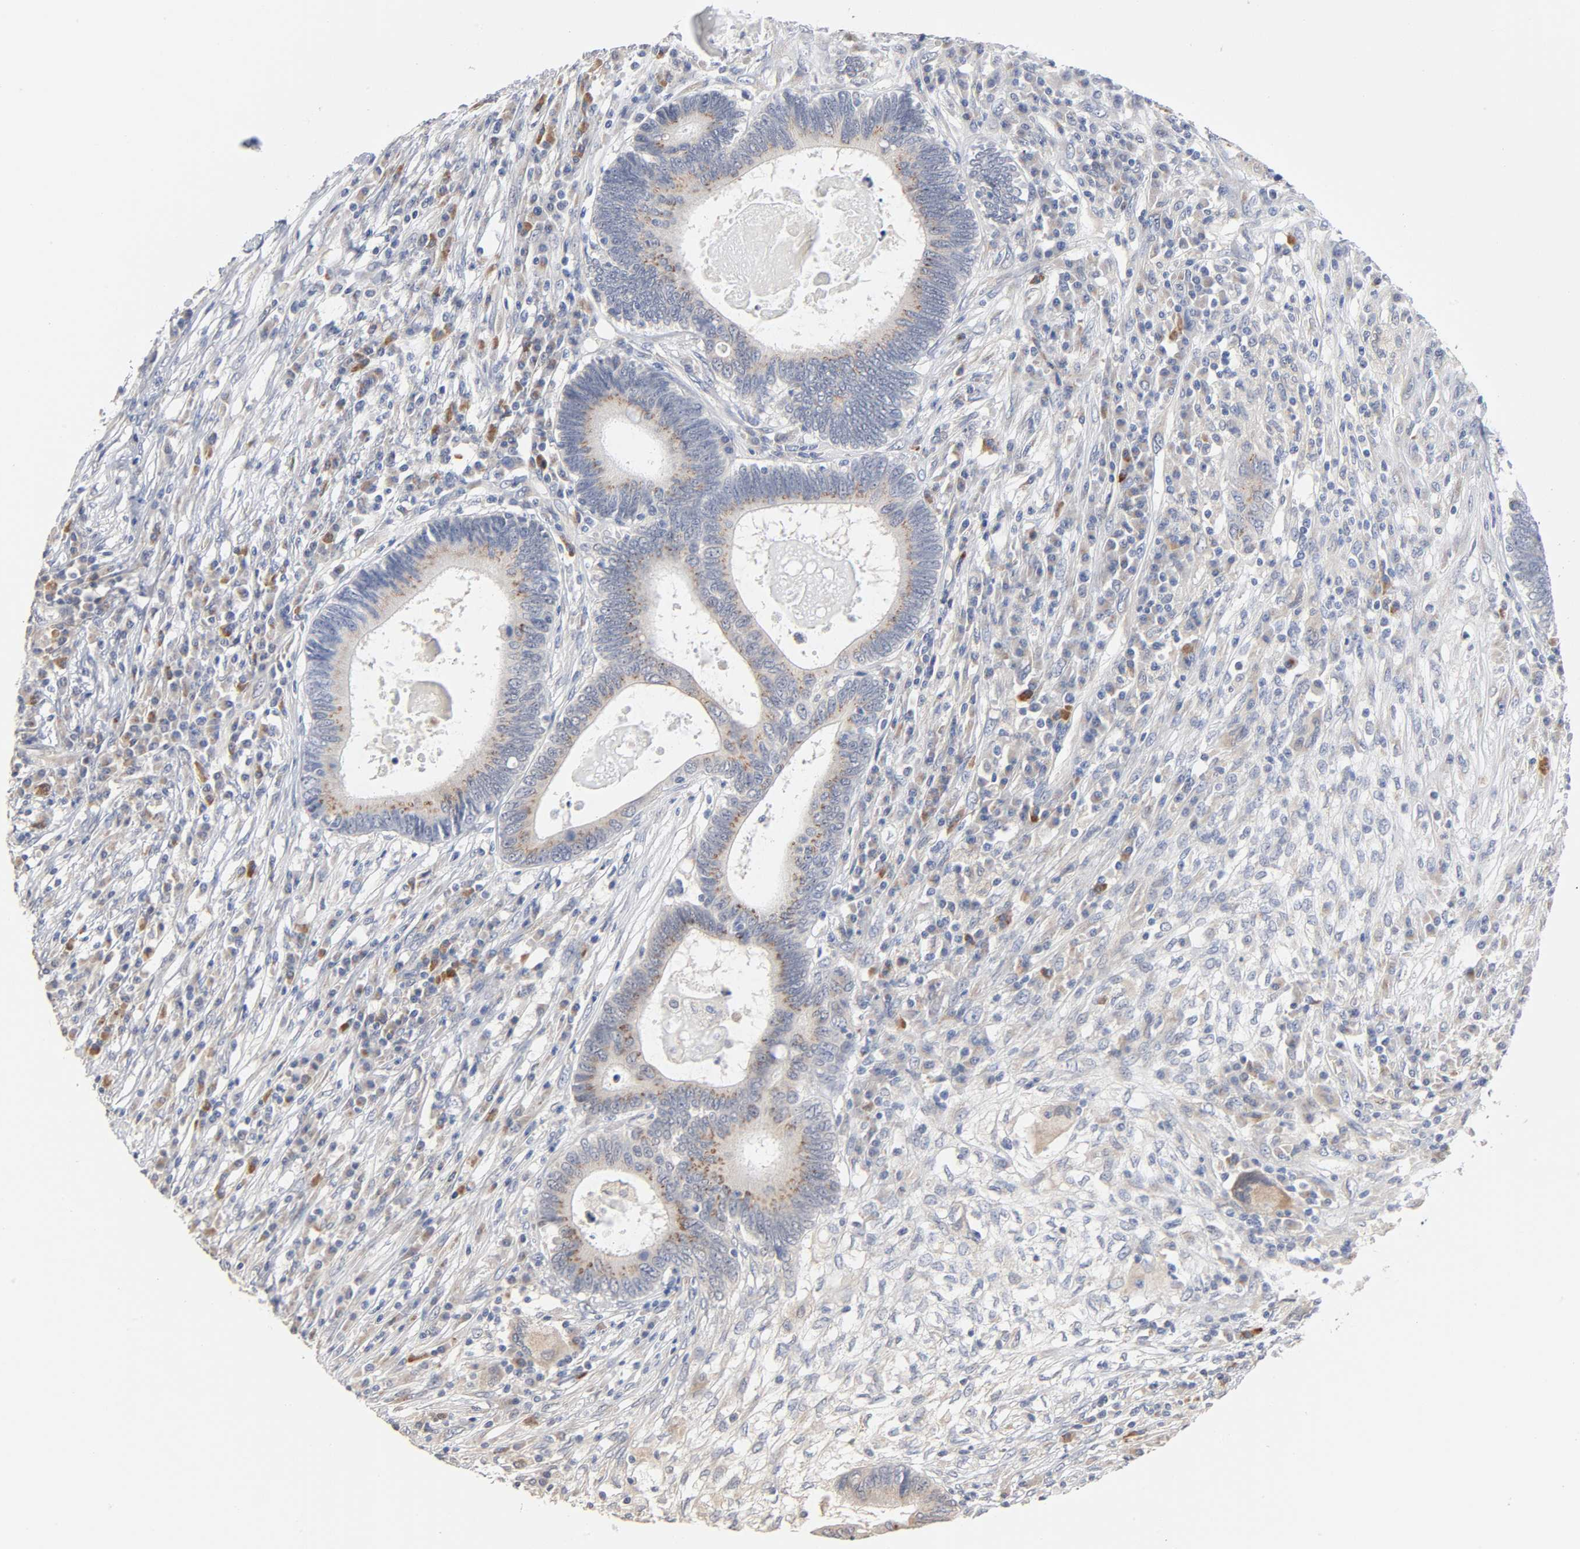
{"staining": {"intensity": "weak", "quantity": ">75%", "location": "cytoplasmic/membranous"}, "tissue": "colorectal cancer", "cell_type": "Tumor cells", "image_type": "cancer", "snomed": [{"axis": "morphology", "description": "Adenocarcinoma, NOS"}, {"axis": "topography", "description": "Colon"}], "caption": "About >75% of tumor cells in human colorectal cancer display weak cytoplasmic/membranous protein expression as visualized by brown immunohistochemical staining.", "gene": "AK7", "patient": {"sex": "female", "age": 78}}